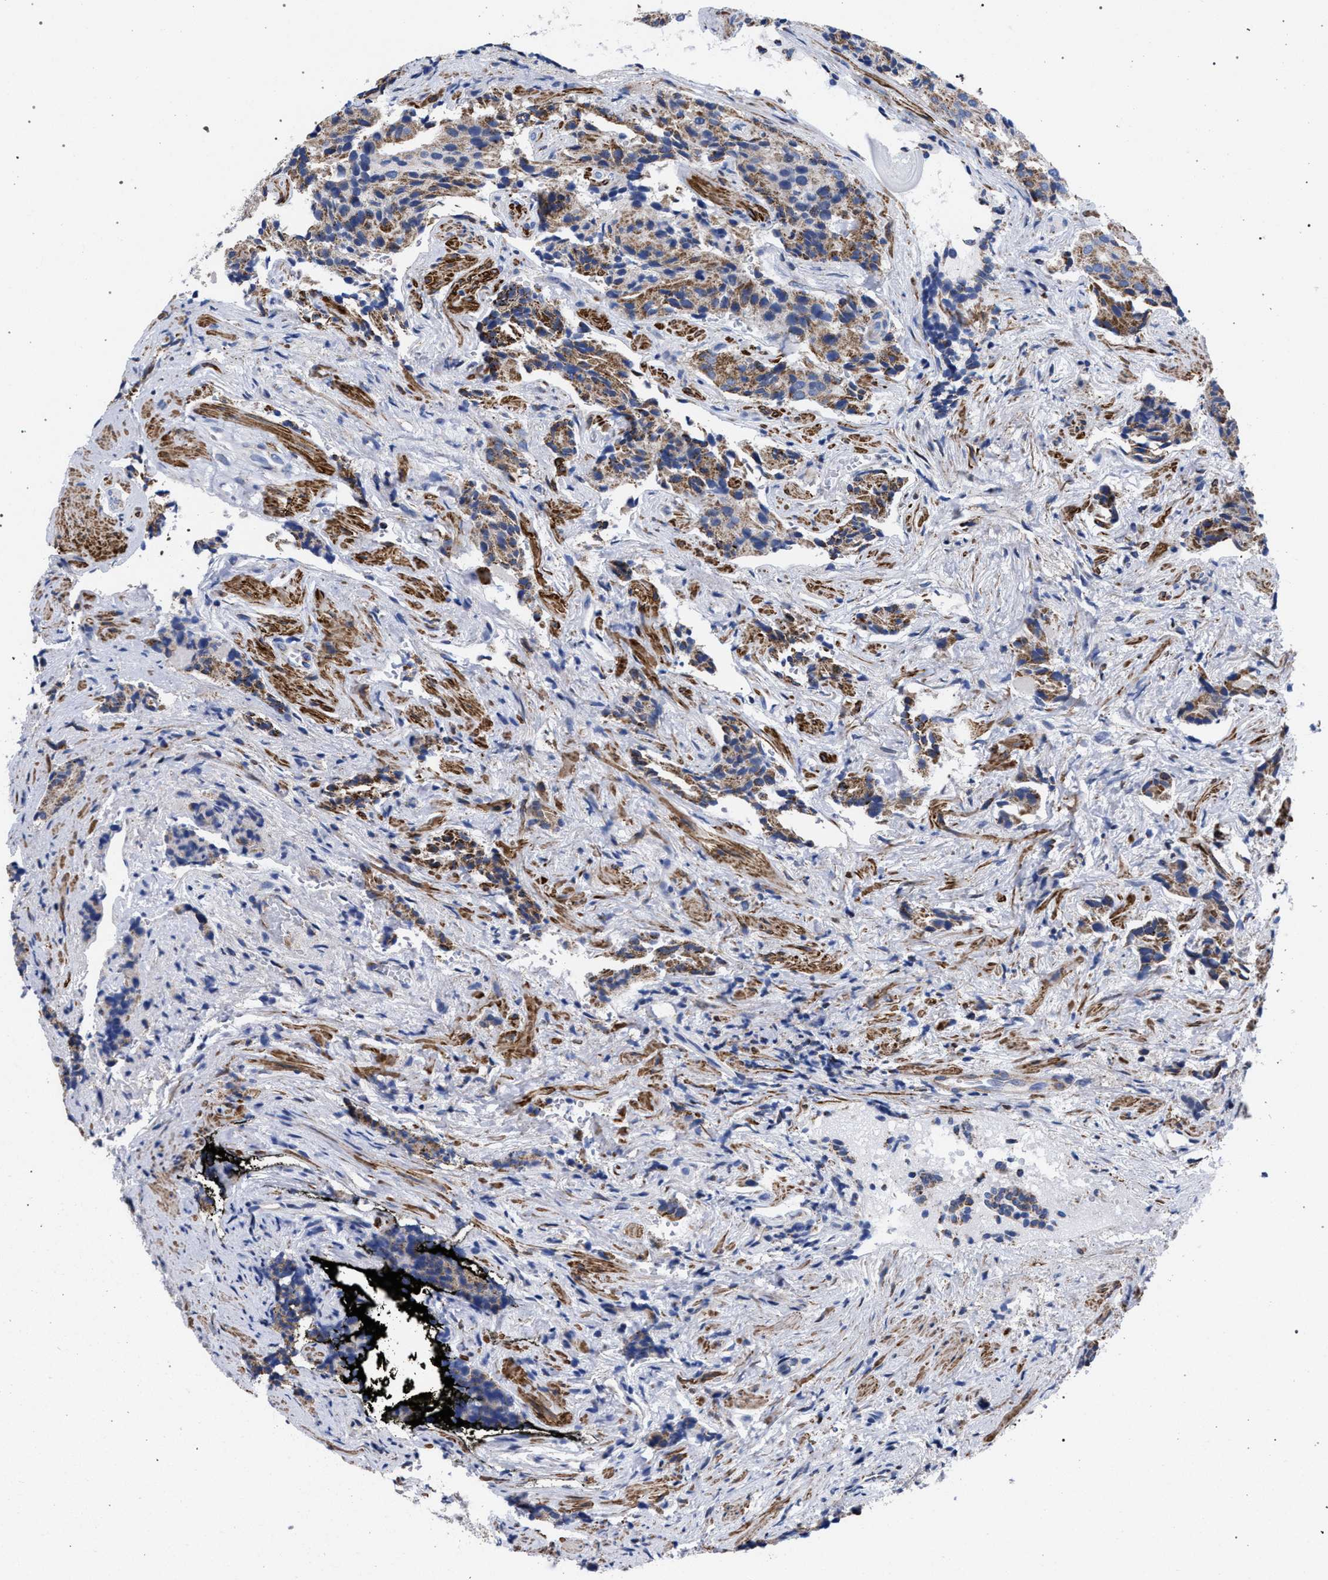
{"staining": {"intensity": "moderate", "quantity": ">75%", "location": "cytoplasmic/membranous"}, "tissue": "prostate cancer", "cell_type": "Tumor cells", "image_type": "cancer", "snomed": [{"axis": "morphology", "description": "Adenocarcinoma, High grade"}, {"axis": "topography", "description": "Prostate"}], "caption": "Brown immunohistochemical staining in prostate adenocarcinoma (high-grade) shows moderate cytoplasmic/membranous positivity in about >75% of tumor cells. The protein is stained brown, and the nuclei are stained in blue (DAB IHC with brightfield microscopy, high magnification).", "gene": "ACADS", "patient": {"sex": "male", "age": 58}}